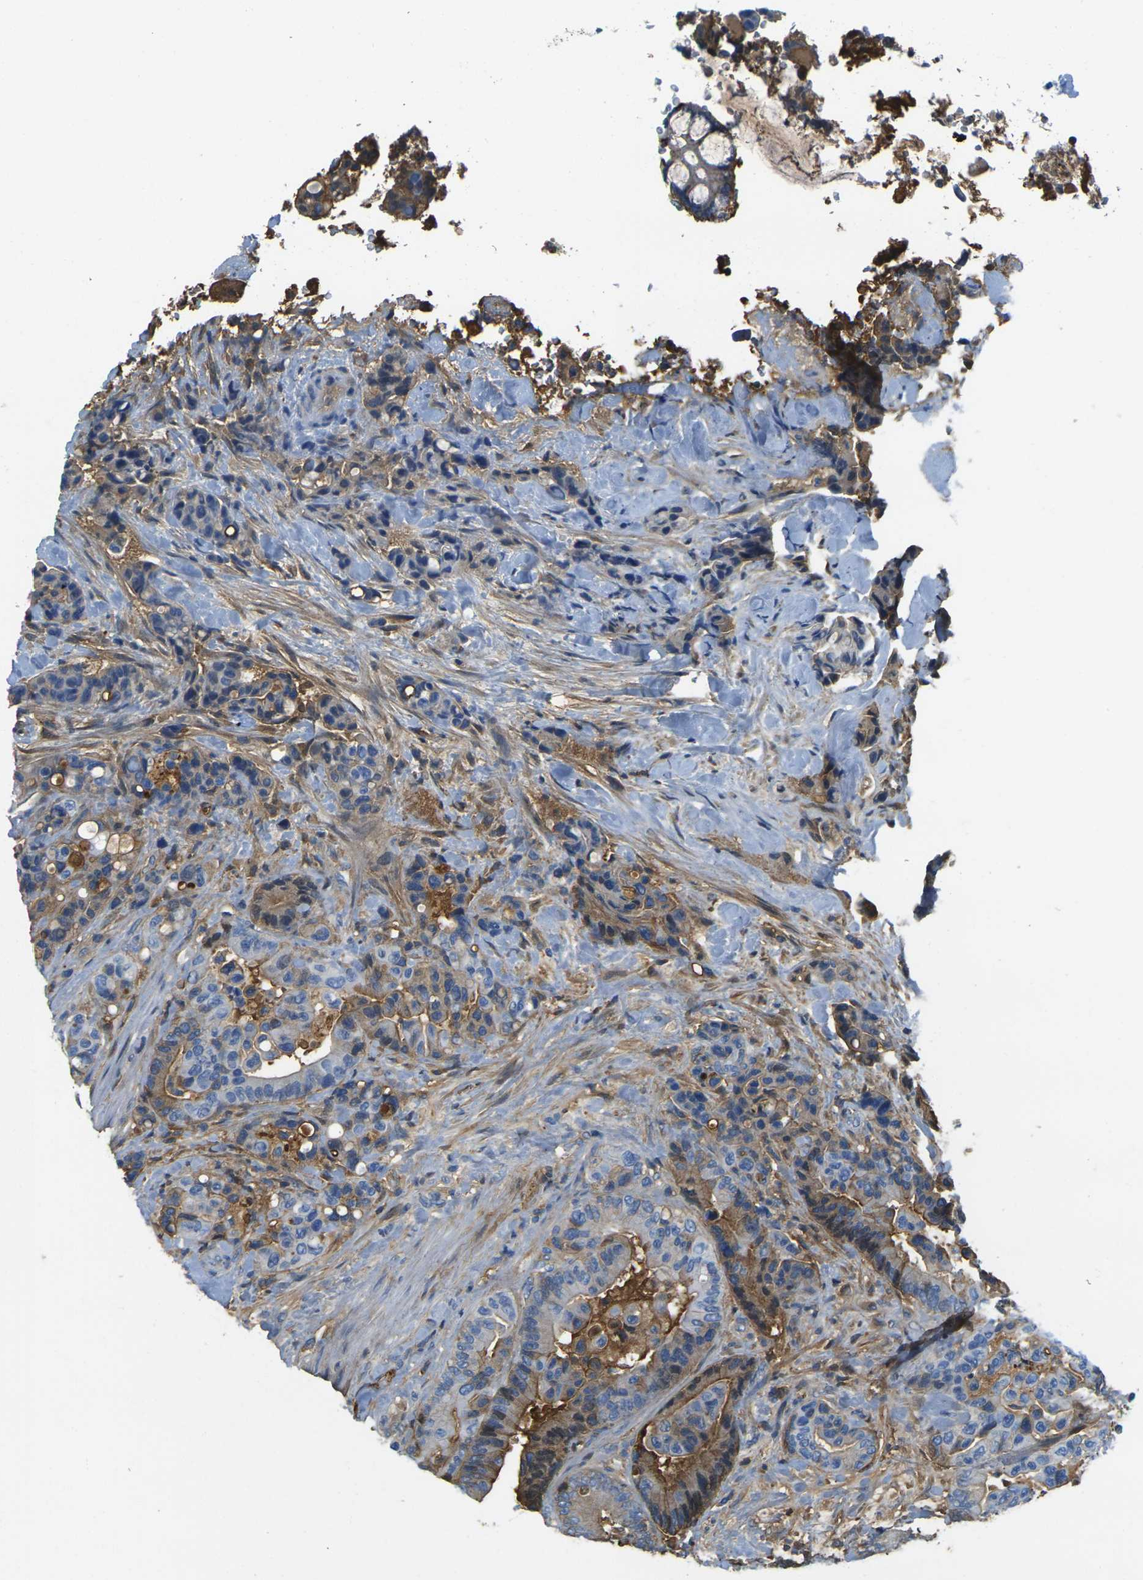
{"staining": {"intensity": "moderate", "quantity": "25%-75%", "location": "cytoplasmic/membranous"}, "tissue": "colorectal cancer", "cell_type": "Tumor cells", "image_type": "cancer", "snomed": [{"axis": "morphology", "description": "Normal tissue, NOS"}, {"axis": "morphology", "description": "Adenocarcinoma, NOS"}, {"axis": "topography", "description": "Colon"}], "caption": "Colorectal cancer tissue exhibits moderate cytoplasmic/membranous expression in approximately 25%-75% of tumor cells", "gene": "PLCD1", "patient": {"sex": "male", "age": 82}}